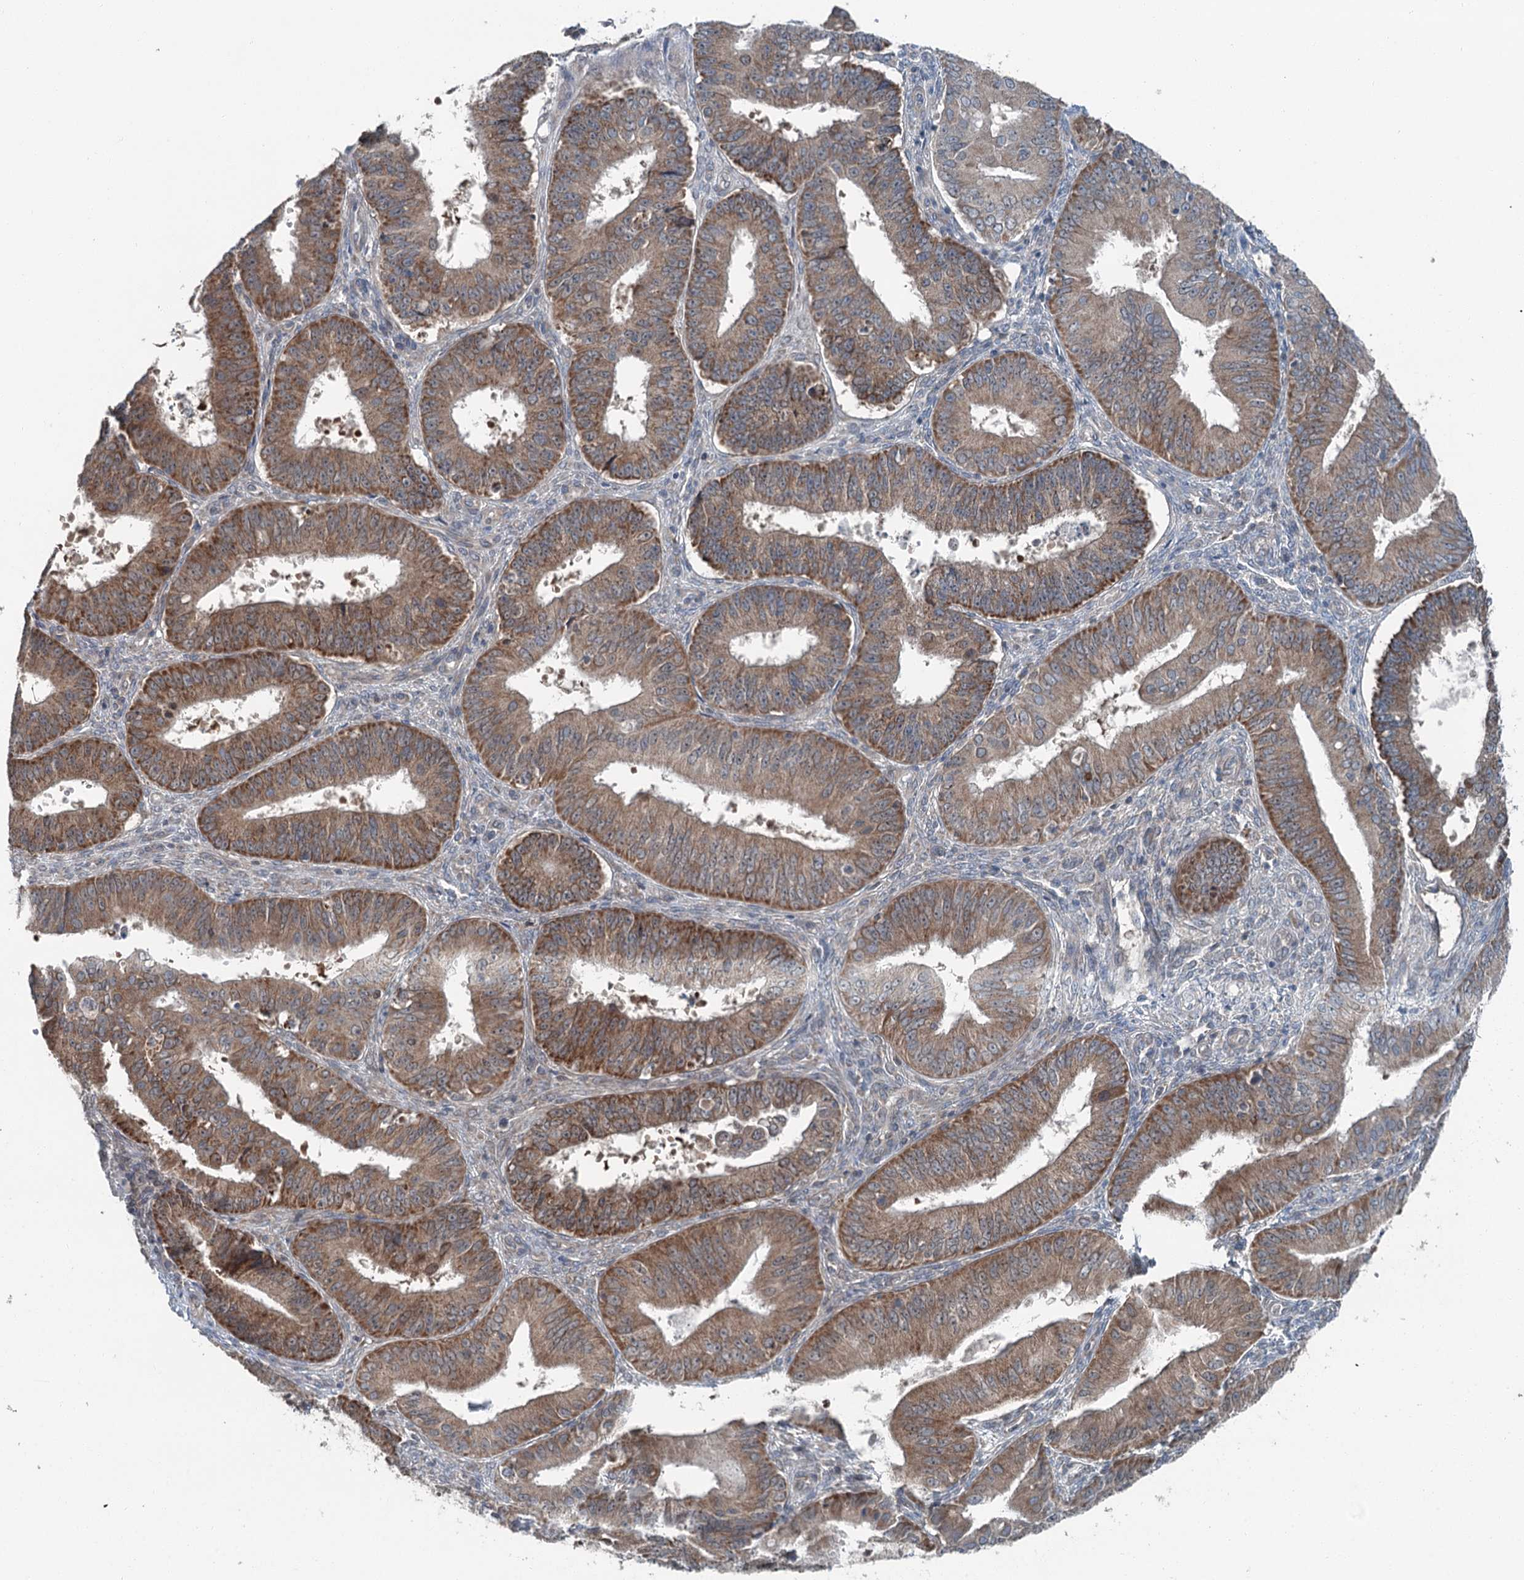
{"staining": {"intensity": "moderate", "quantity": ">75%", "location": "cytoplasmic/membranous"}, "tissue": "ovarian cancer", "cell_type": "Tumor cells", "image_type": "cancer", "snomed": [{"axis": "morphology", "description": "Carcinoma, endometroid"}, {"axis": "topography", "description": "Appendix"}, {"axis": "topography", "description": "Ovary"}], "caption": "Immunohistochemistry of endometroid carcinoma (ovarian) shows medium levels of moderate cytoplasmic/membranous expression in about >75% of tumor cells.", "gene": "WAPL", "patient": {"sex": "female", "age": 42}}